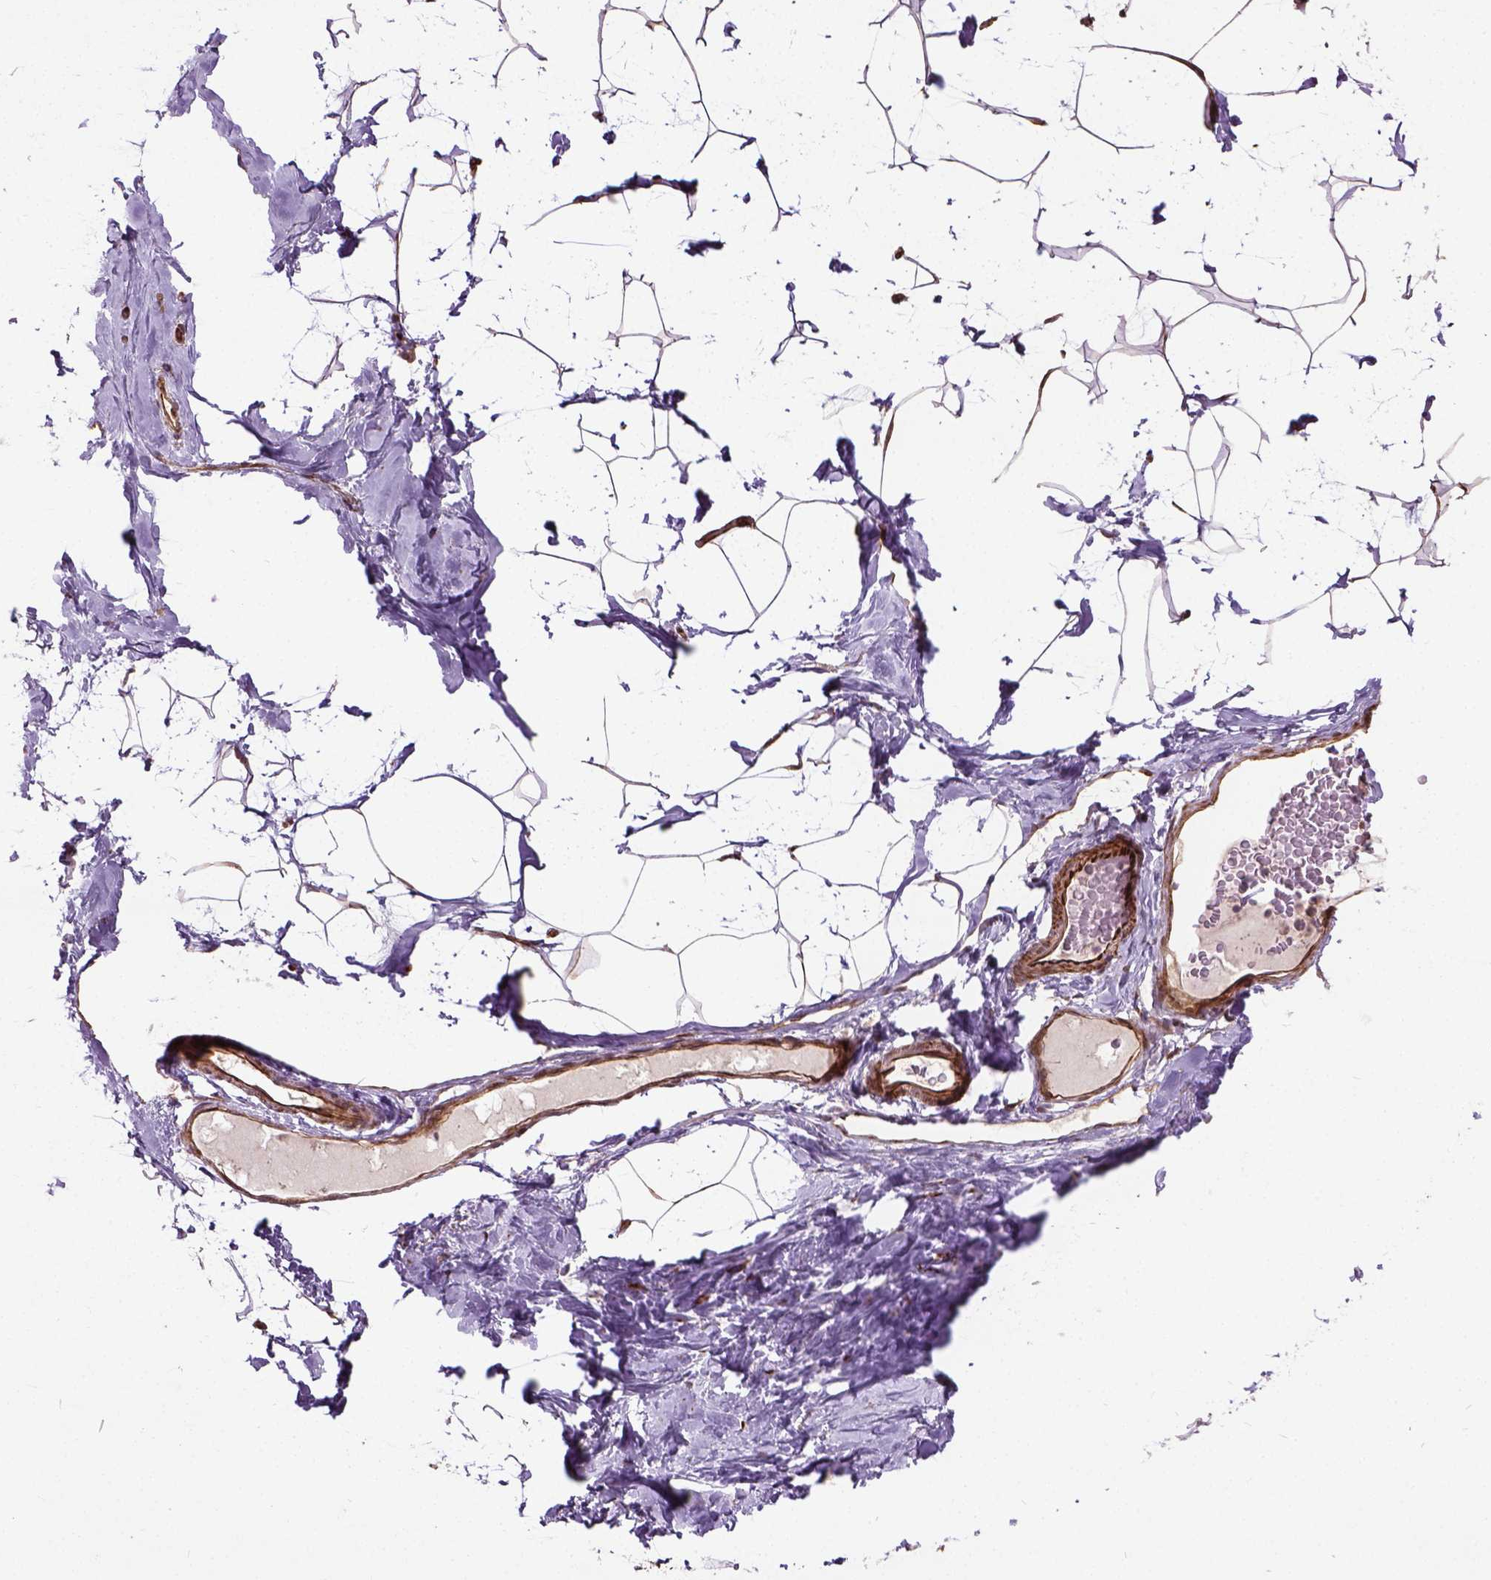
{"staining": {"intensity": "weak", "quantity": ">75%", "location": "cytoplasmic/membranous"}, "tissue": "breast", "cell_type": "Adipocytes", "image_type": "normal", "snomed": [{"axis": "morphology", "description": "Normal tissue, NOS"}, {"axis": "topography", "description": "Breast"}], "caption": "Immunohistochemical staining of benign human breast displays >75% levels of weak cytoplasmic/membranous protein staining in about >75% of adipocytes. (Stains: DAB (3,3'-diaminobenzidine) in brown, nuclei in blue, Microscopy: brightfield microscopy at high magnification).", "gene": "PKP3", "patient": {"sex": "female", "age": 32}}